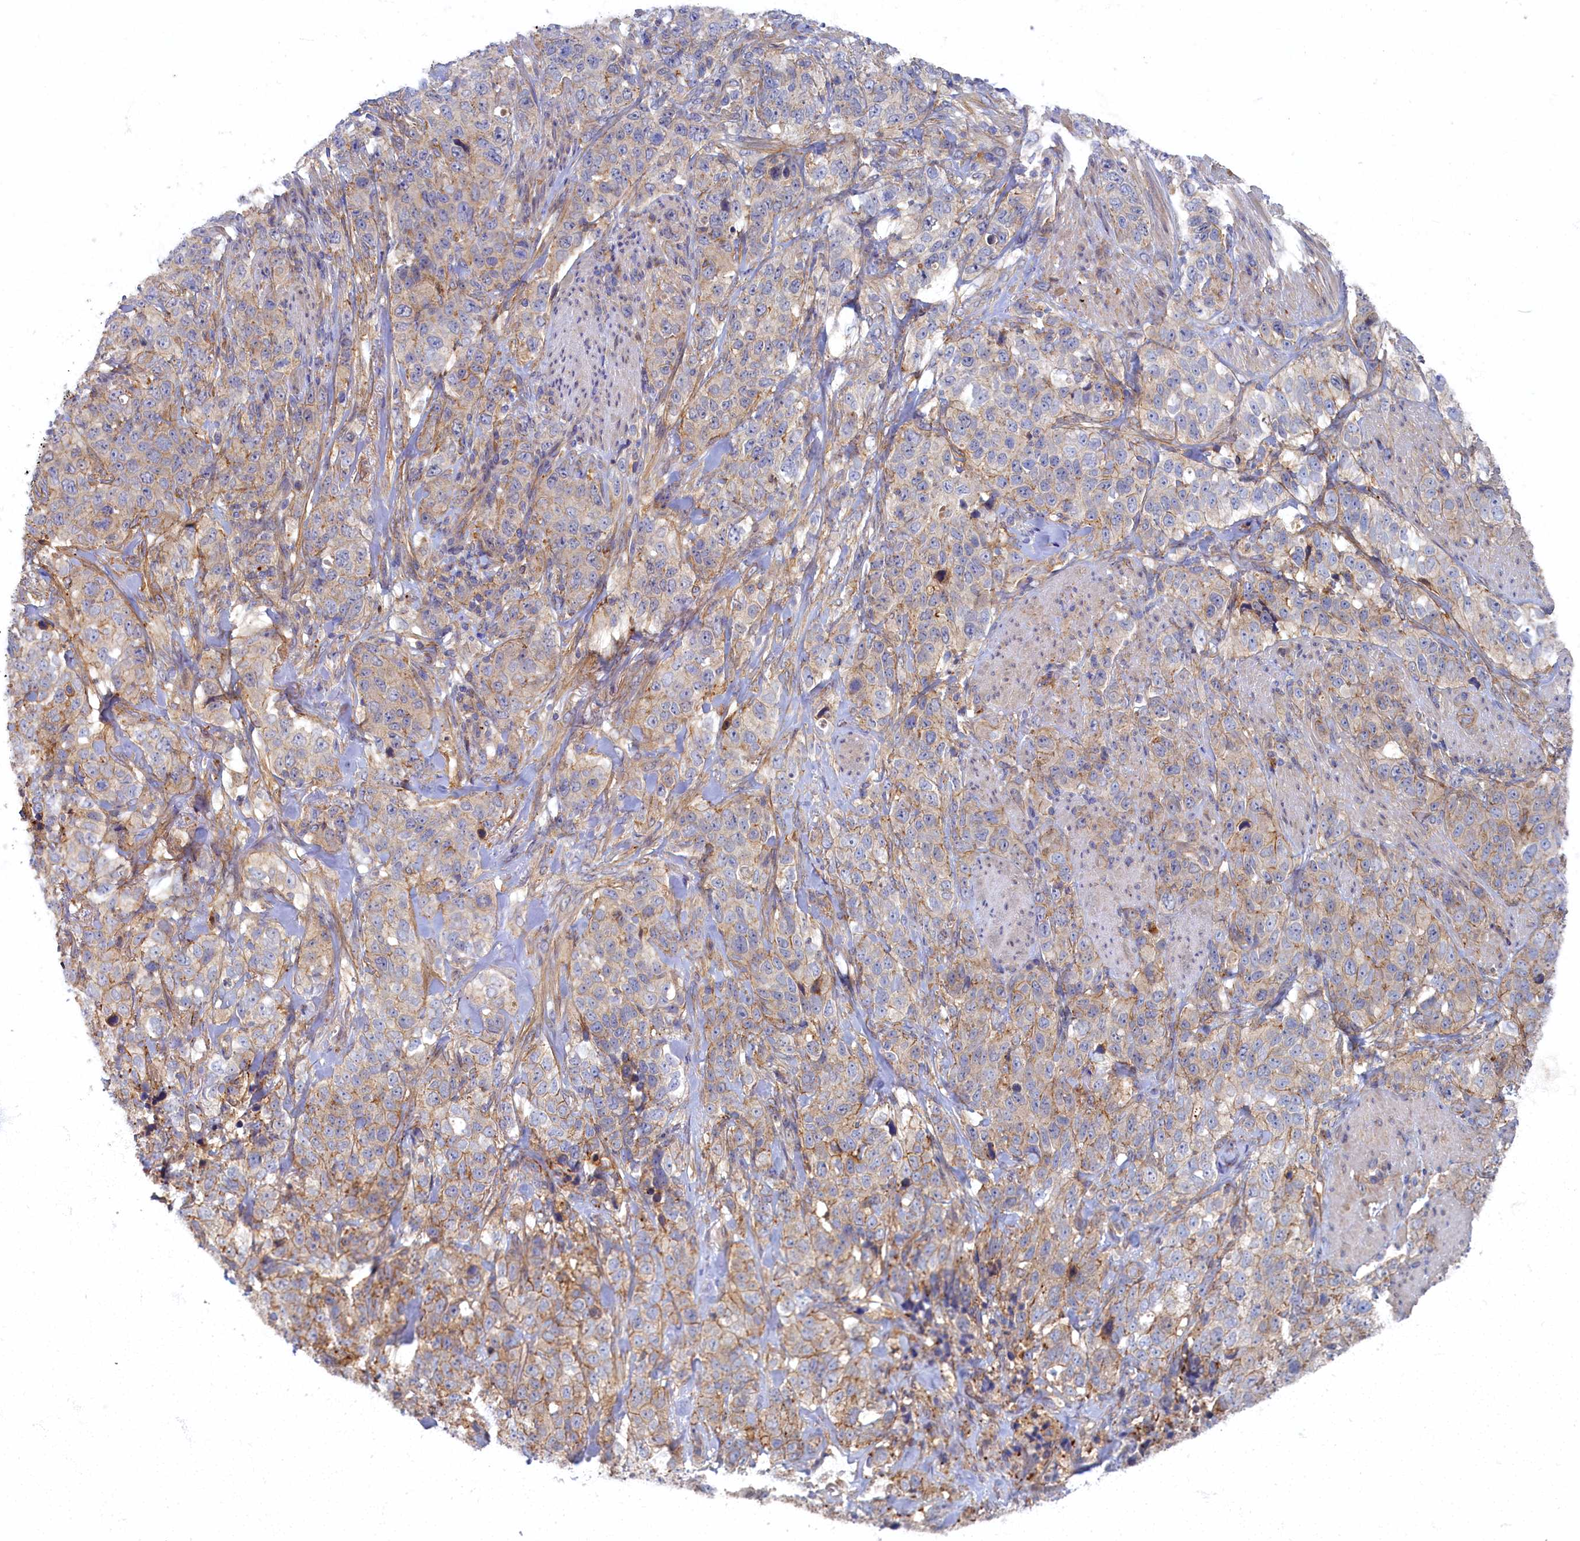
{"staining": {"intensity": "weak", "quantity": "25%-75%", "location": "cytoplasmic/membranous"}, "tissue": "stomach cancer", "cell_type": "Tumor cells", "image_type": "cancer", "snomed": [{"axis": "morphology", "description": "Adenocarcinoma, NOS"}, {"axis": "topography", "description": "Stomach"}], "caption": "Brown immunohistochemical staining in stomach adenocarcinoma reveals weak cytoplasmic/membranous expression in about 25%-75% of tumor cells.", "gene": "PSMG2", "patient": {"sex": "male", "age": 48}}